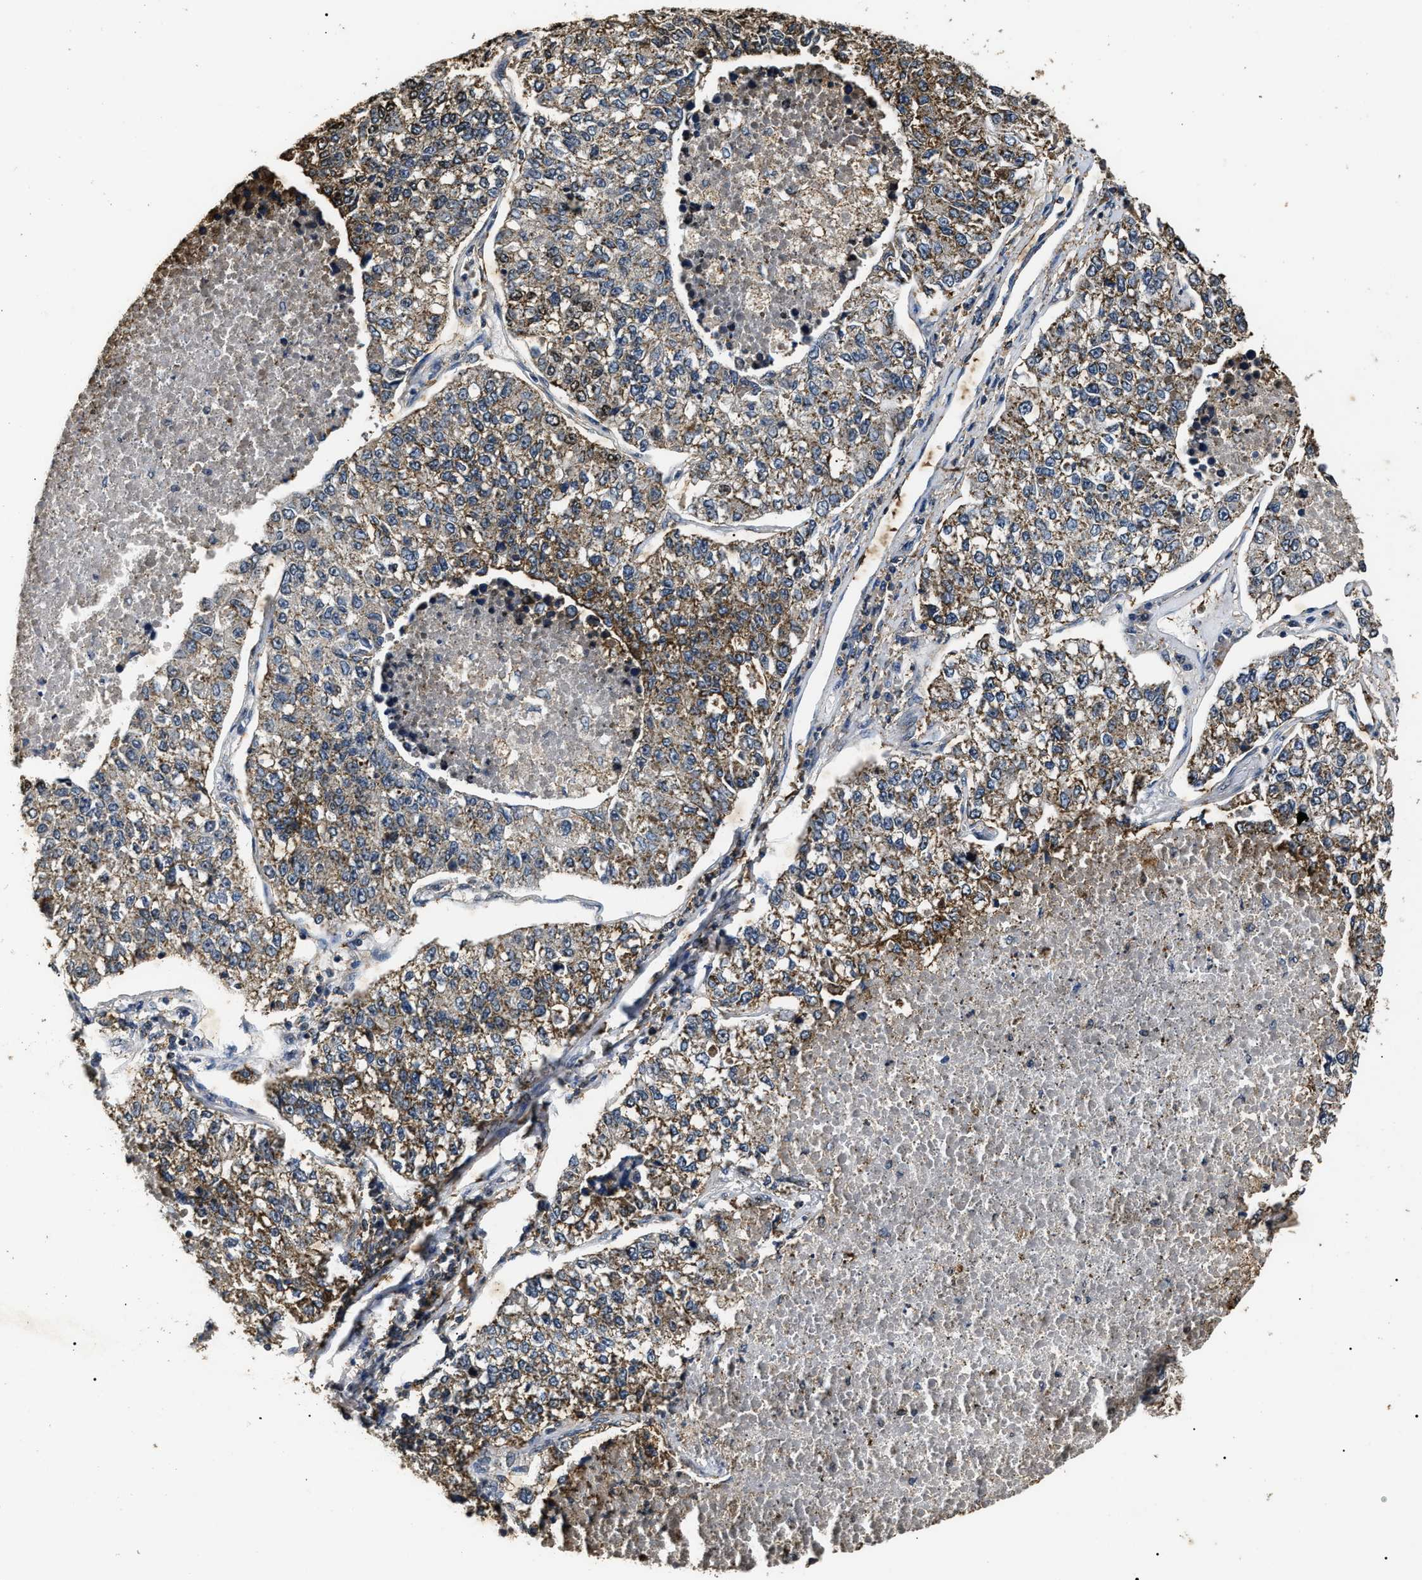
{"staining": {"intensity": "moderate", "quantity": ">75%", "location": "cytoplasmic/membranous"}, "tissue": "lung cancer", "cell_type": "Tumor cells", "image_type": "cancer", "snomed": [{"axis": "morphology", "description": "Adenocarcinoma, NOS"}, {"axis": "topography", "description": "Lung"}], "caption": "Immunohistochemical staining of lung adenocarcinoma exhibits medium levels of moderate cytoplasmic/membranous protein staining in about >75% of tumor cells. (Brightfield microscopy of DAB IHC at high magnification).", "gene": "ANP32E", "patient": {"sex": "male", "age": 49}}